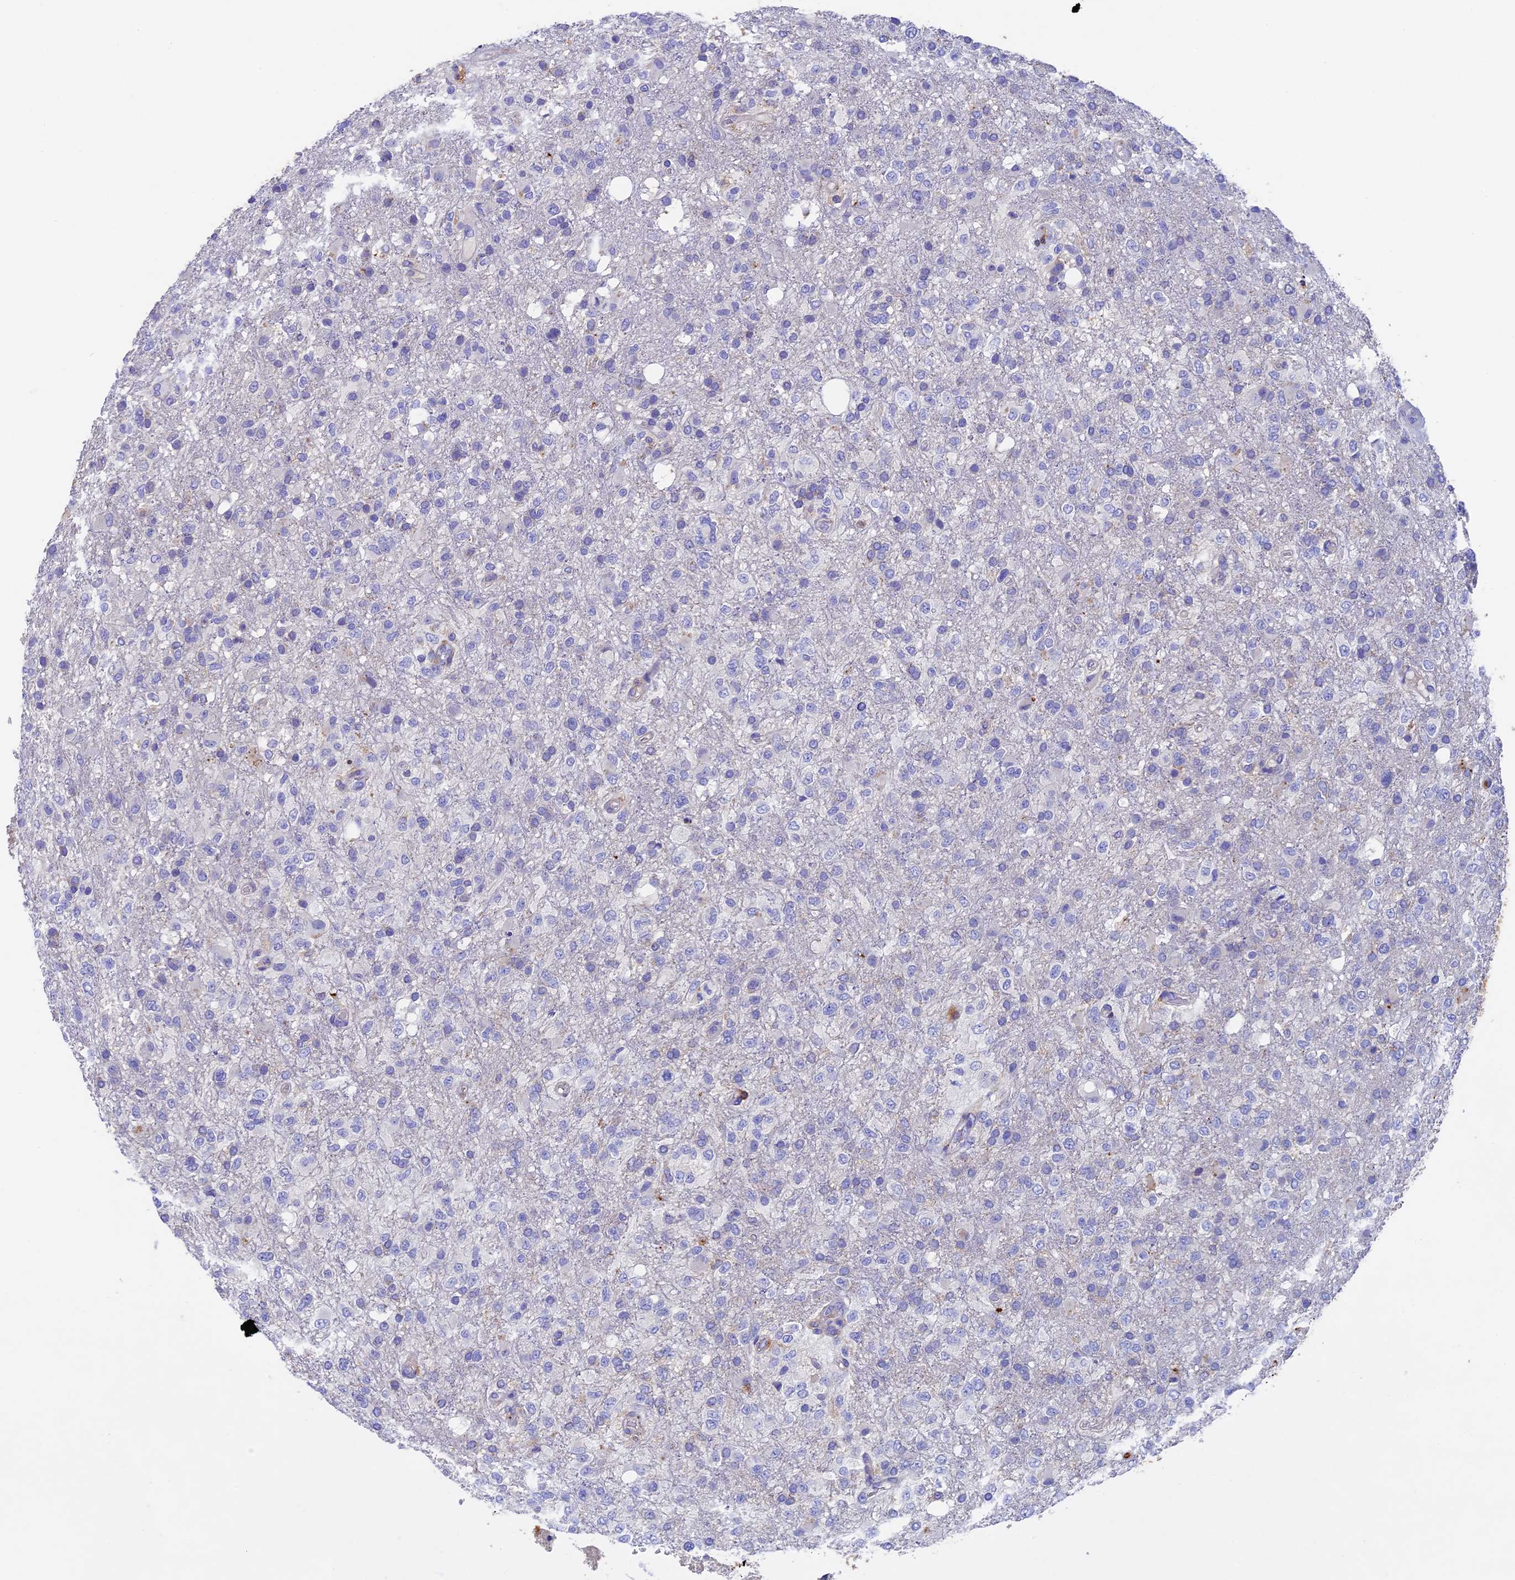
{"staining": {"intensity": "negative", "quantity": "none", "location": "none"}, "tissue": "glioma", "cell_type": "Tumor cells", "image_type": "cancer", "snomed": [{"axis": "morphology", "description": "Glioma, malignant, High grade"}, {"axis": "topography", "description": "Brain"}], "caption": "This is an immunohistochemistry micrograph of human malignant high-grade glioma. There is no expression in tumor cells.", "gene": "ADAT1", "patient": {"sex": "female", "age": 74}}